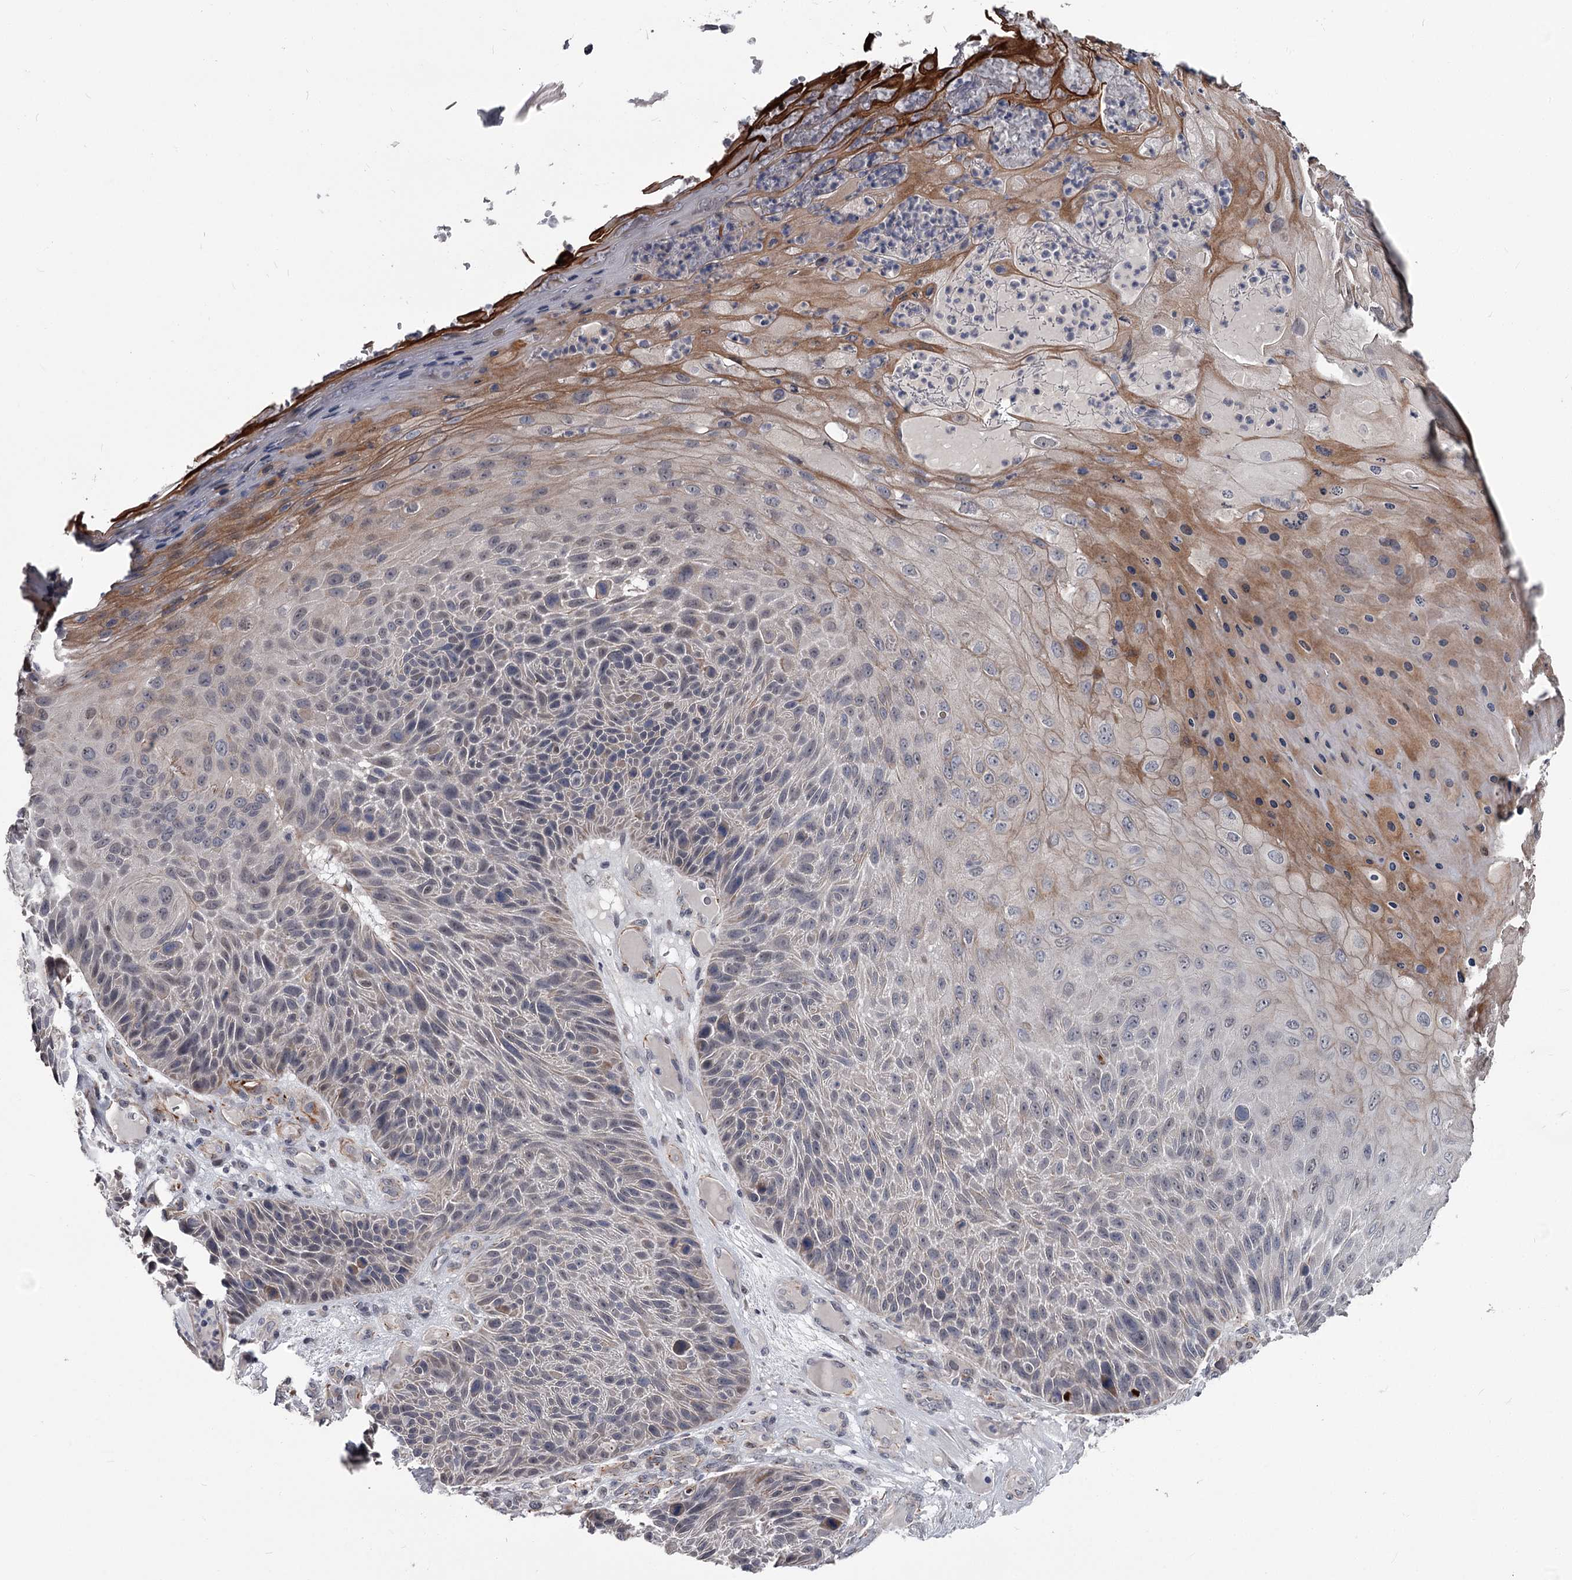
{"staining": {"intensity": "weak", "quantity": "<25%", "location": "cytoplasmic/membranous"}, "tissue": "skin cancer", "cell_type": "Tumor cells", "image_type": "cancer", "snomed": [{"axis": "morphology", "description": "Squamous cell carcinoma, NOS"}, {"axis": "topography", "description": "Skin"}], "caption": "This is an immunohistochemistry (IHC) micrograph of human skin squamous cell carcinoma. There is no expression in tumor cells.", "gene": "PRPF40B", "patient": {"sex": "female", "age": 88}}